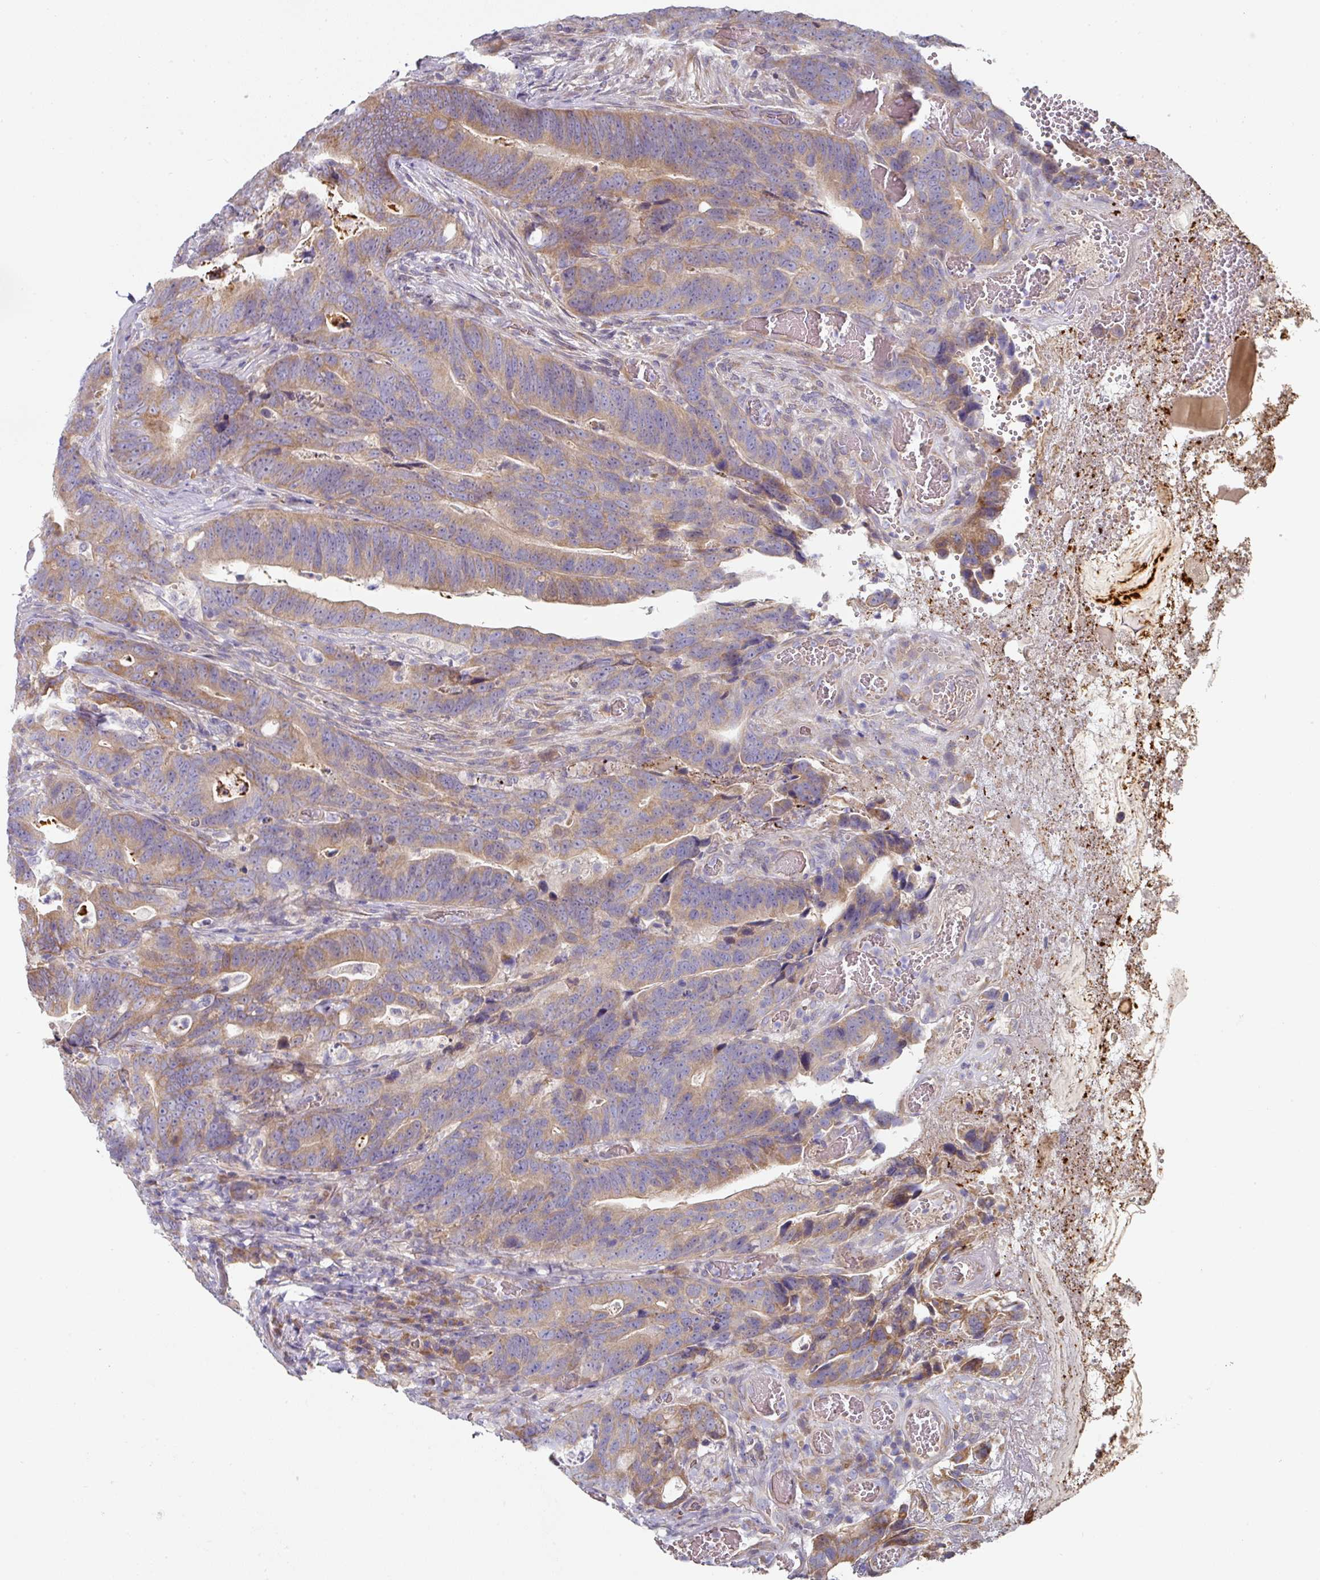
{"staining": {"intensity": "moderate", "quantity": ">75%", "location": "cytoplasmic/membranous"}, "tissue": "colorectal cancer", "cell_type": "Tumor cells", "image_type": "cancer", "snomed": [{"axis": "morphology", "description": "Adenocarcinoma, NOS"}, {"axis": "topography", "description": "Colon"}], "caption": "Approximately >75% of tumor cells in colorectal cancer (adenocarcinoma) reveal moderate cytoplasmic/membranous protein expression as visualized by brown immunohistochemical staining.", "gene": "PYROXD2", "patient": {"sex": "female", "age": 82}}